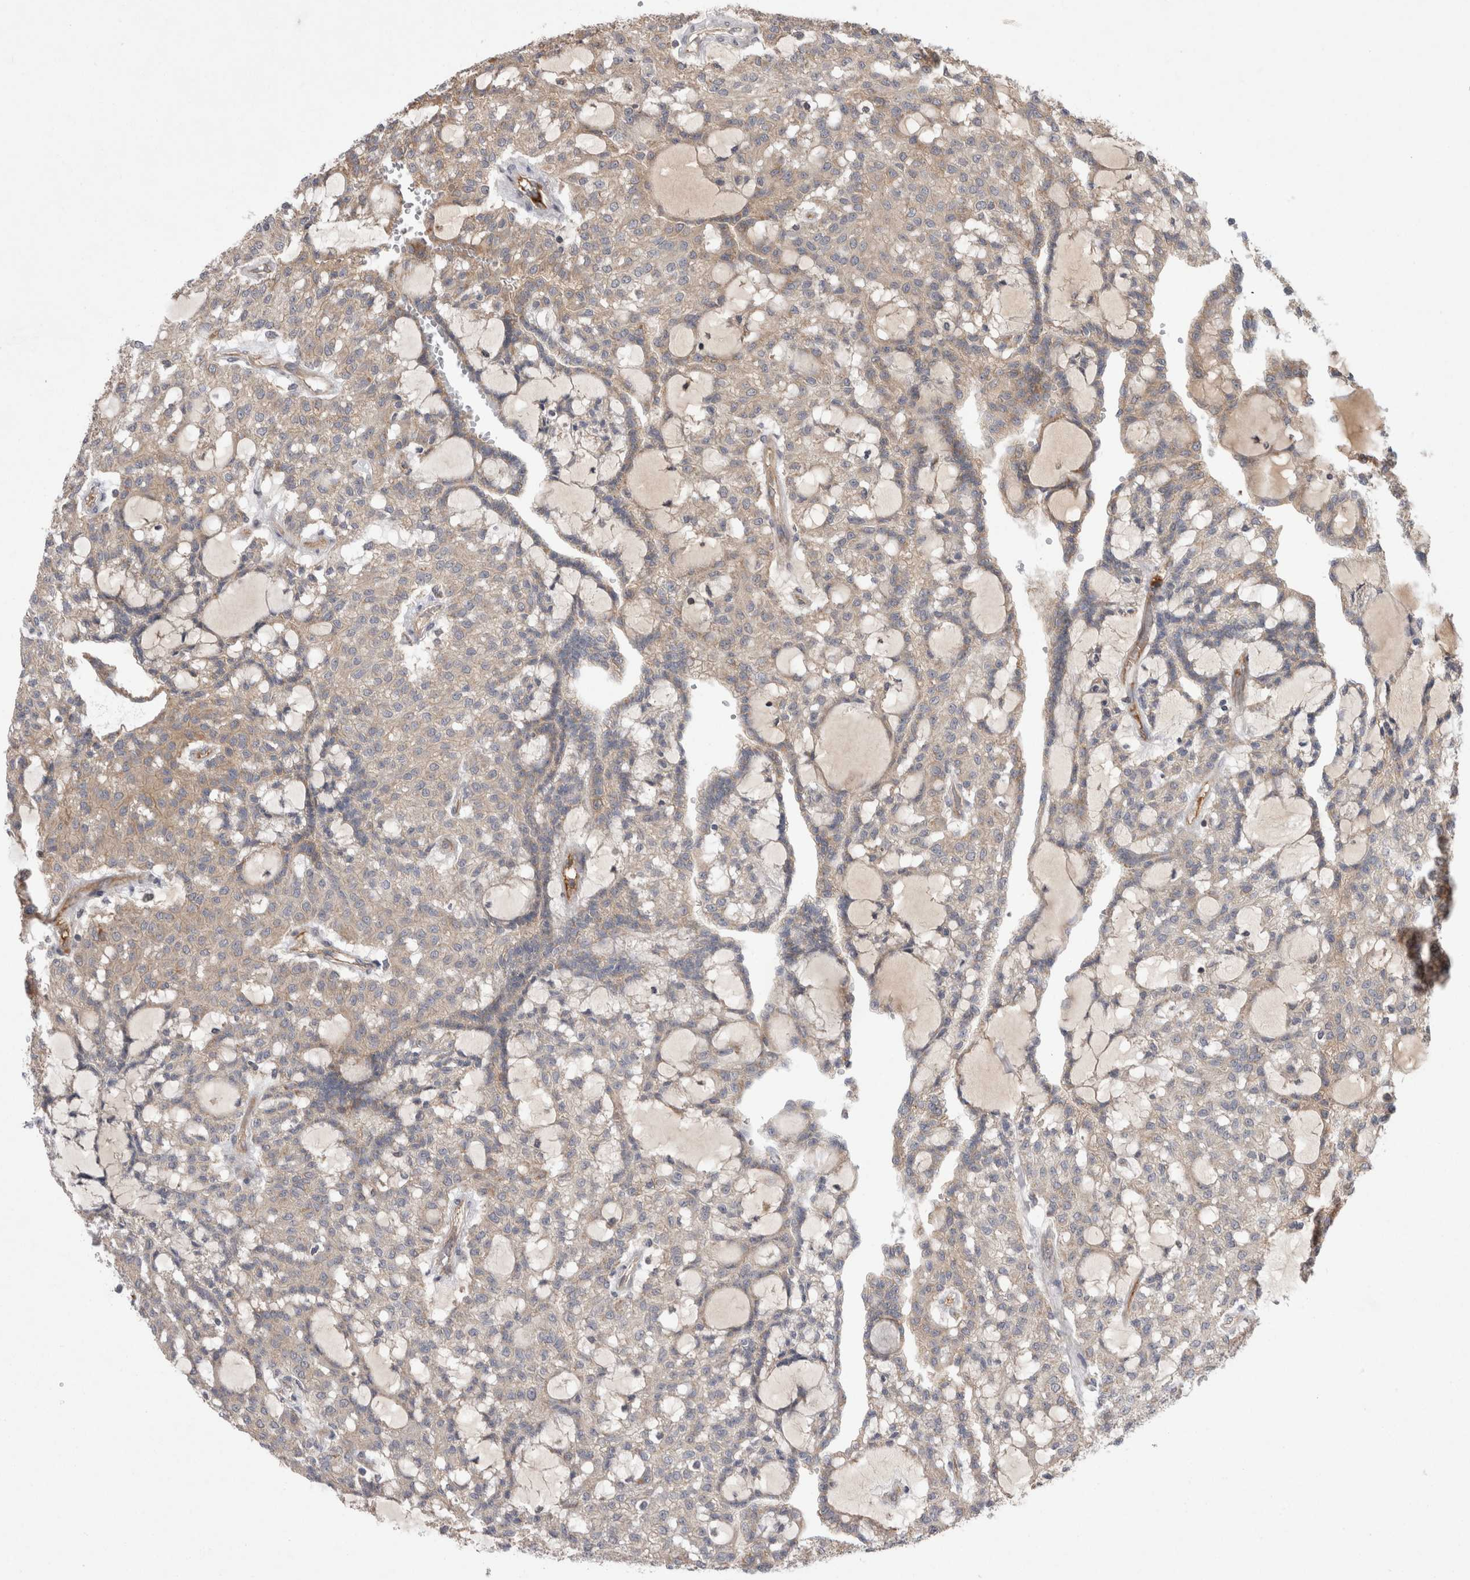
{"staining": {"intensity": "weak", "quantity": "<25%", "location": "cytoplasmic/membranous"}, "tissue": "renal cancer", "cell_type": "Tumor cells", "image_type": "cancer", "snomed": [{"axis": "morphology", "description": "Adenocarcinoma, NOS"}, {"axis": "topography", "description": "Kidney"}], "caption": "High magnification brightfield microscopy of renal cancer (adenocarcinoma) stained with DAB (3,3'-diaminobenzidine) (brown) and counterstained with hematoxylin (blue): tumor cells show no significant expression.", "gene": "DARS2", "patient": {"sex": "male", "age": 63}}